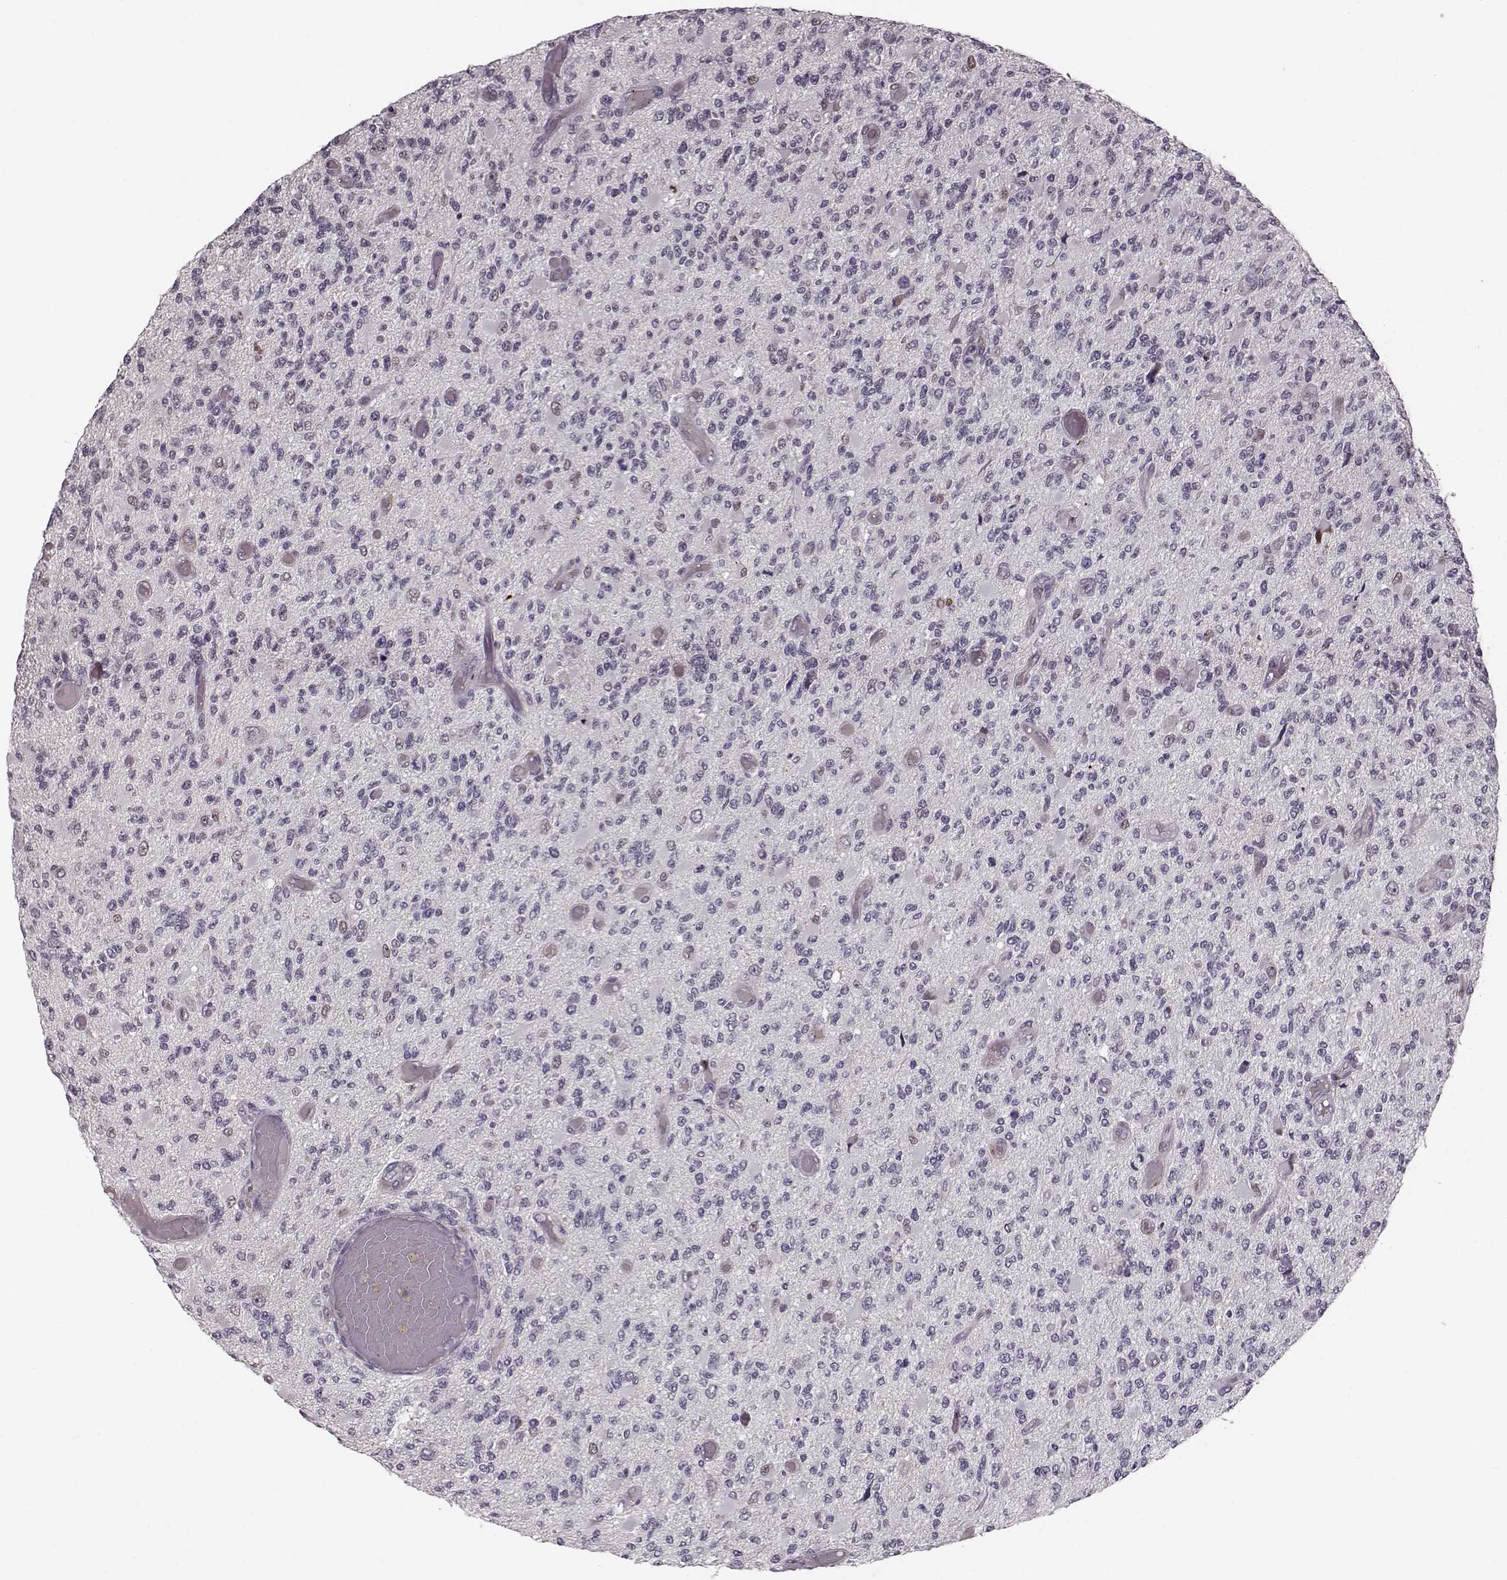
{"staining": {"intensity": "negative", "quantity": "none", "location": "none"}, "tissue": "glioma", "cell_type": "Tumor cells", "image_type": "cancer", "snomed": [{"axis": "morphology", "description": "Glioma, malignant, High grade"}, {"axis": "topography", "description": "Brain"}], "caption": "DAB (3,3'-diaminobenzidine) immunohistochemical staining of human glioma displays no significant positivity in tumor cells.", "gene": "DNAI3", "patient": {"sex": "female", "age": 63}}